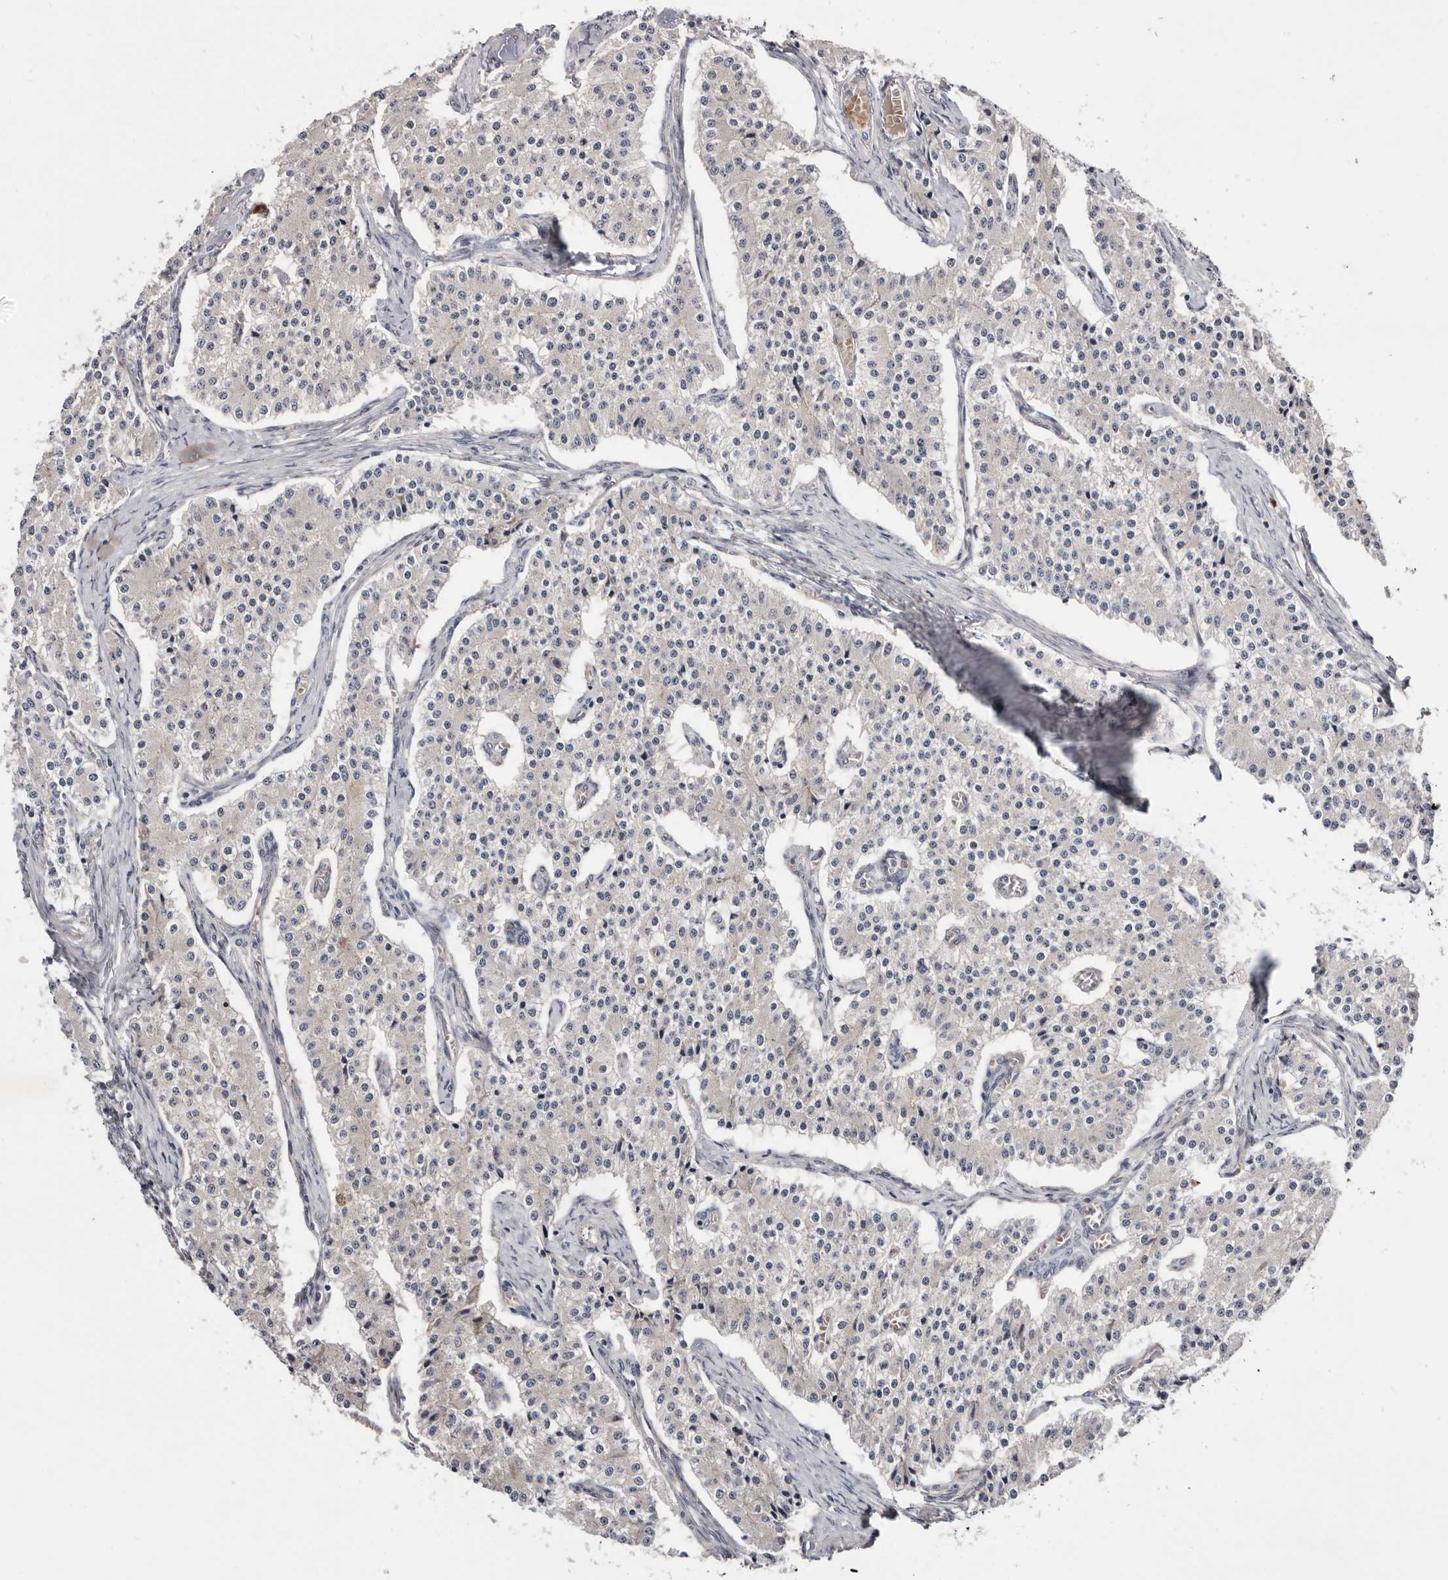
{"staining": {"intensity": "negative", "quantity": "none", "location": "none"}, "tissue": "carcinoid", "cell_type": "Tumor cells", "image_type": "cancer", "snomed": [{"axis": "morphology", "description": "Carcinoid, malignant, NOS"}, {"axis": "topography", "description": "Colon"}], "caption": "Immunohistochemistry (IHC) image of neoplastic tissue: human carcinoid stained with DAB demonstrates no significant protein staining in tumor cells.", "gene": "USH1C", "patient": {"sex": "female", "age": 52}}